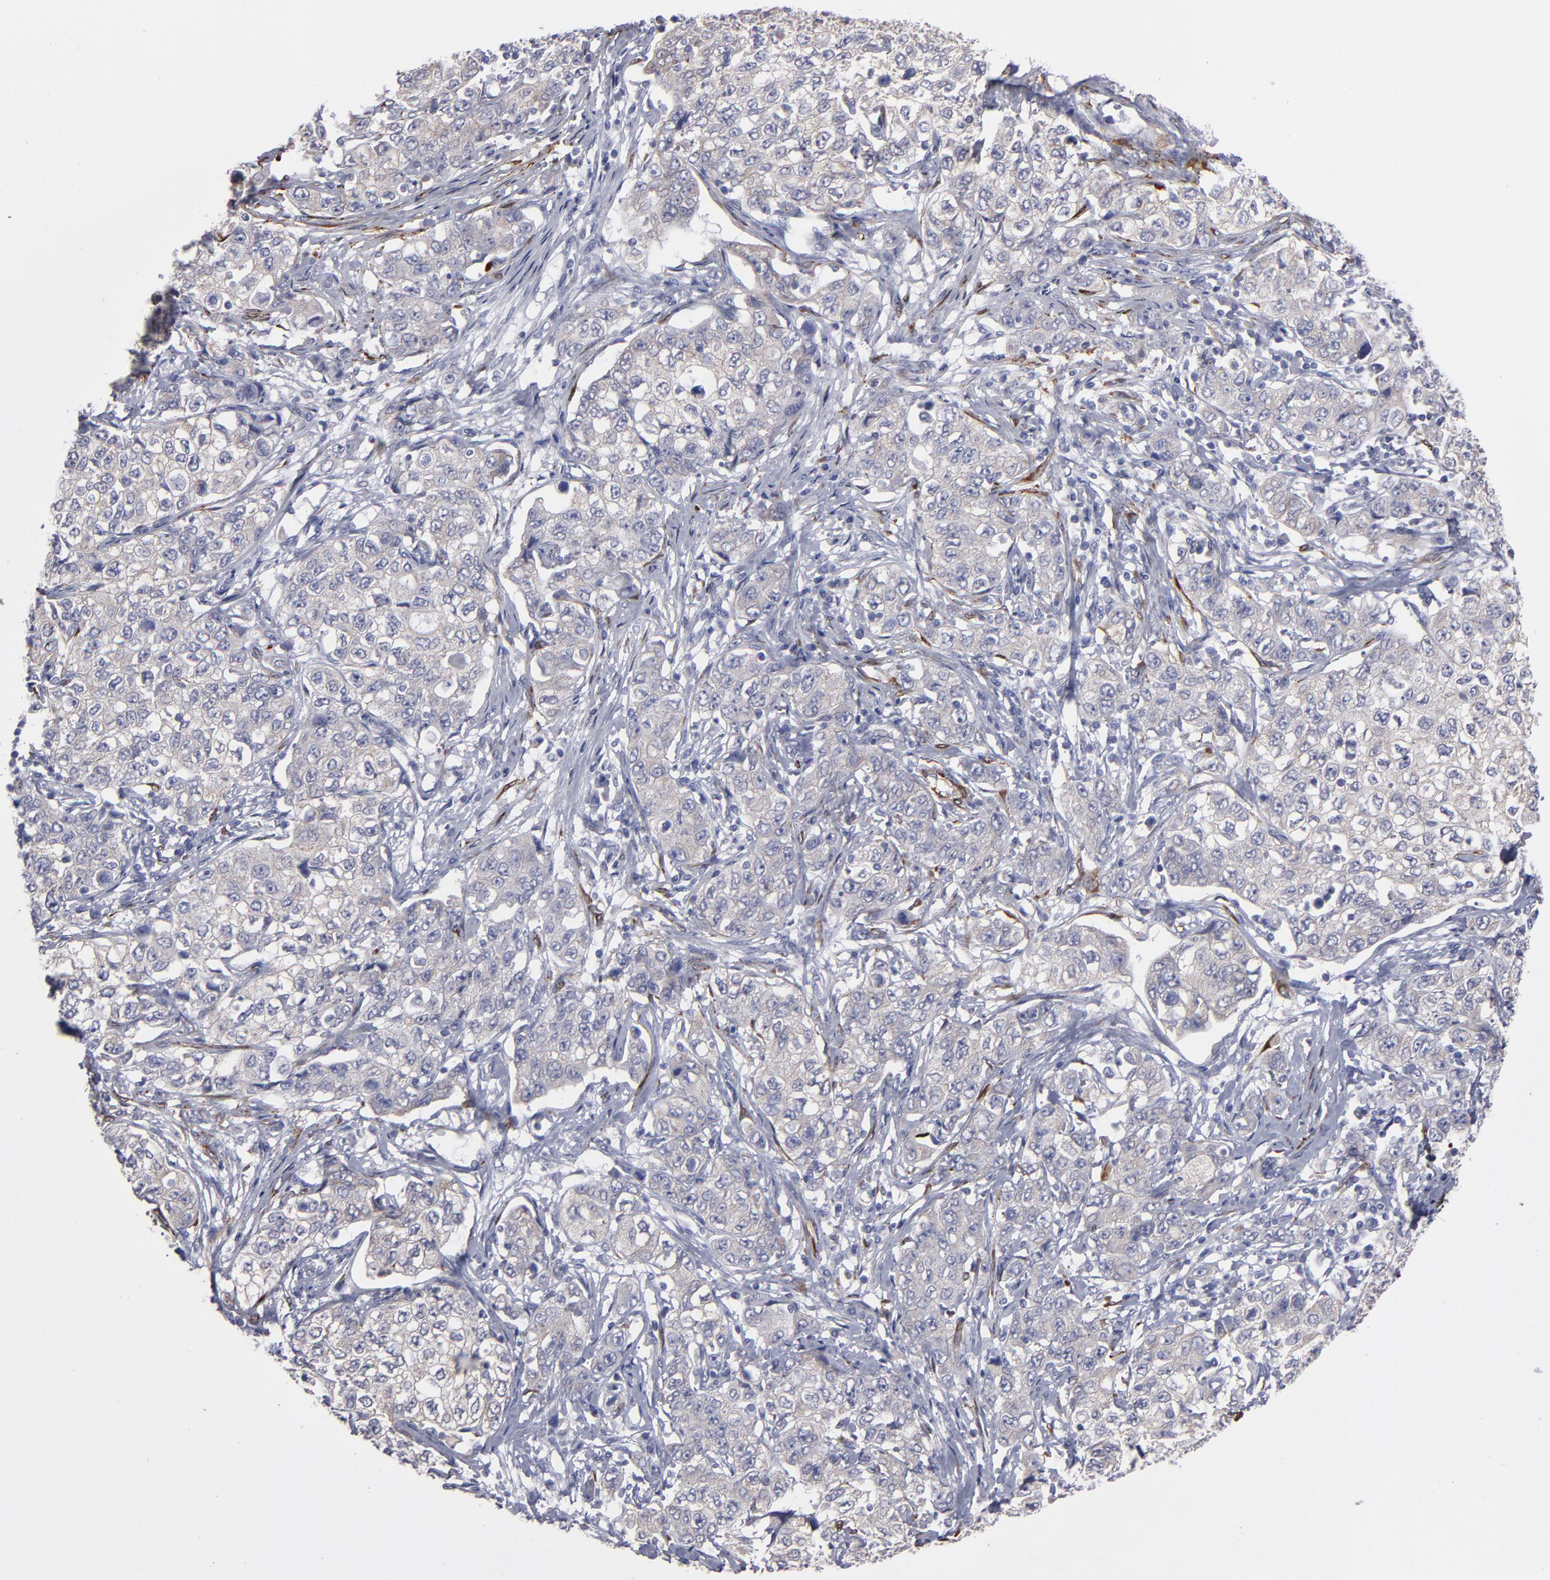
{"staining": {"intensity": "negative", "quantity": "none", "location": "none"}, "tissue": "stomach cancer", "cell_type": "Tumor cells", "image_type": "cancer", "snomed": [{"axis": "morphology", "description": "Adenocarcinoma, NOS"}, {"axis": "topography", "description": "Stomach"}], "caption": "Immunohistochemistry (IHC) image of adenocarcinoma (stomach) stained for a protein (brown), which reveals no expression in tumor cells.", "gene": "SLMAP", "patient": {"sex": "male", "age": 48}}